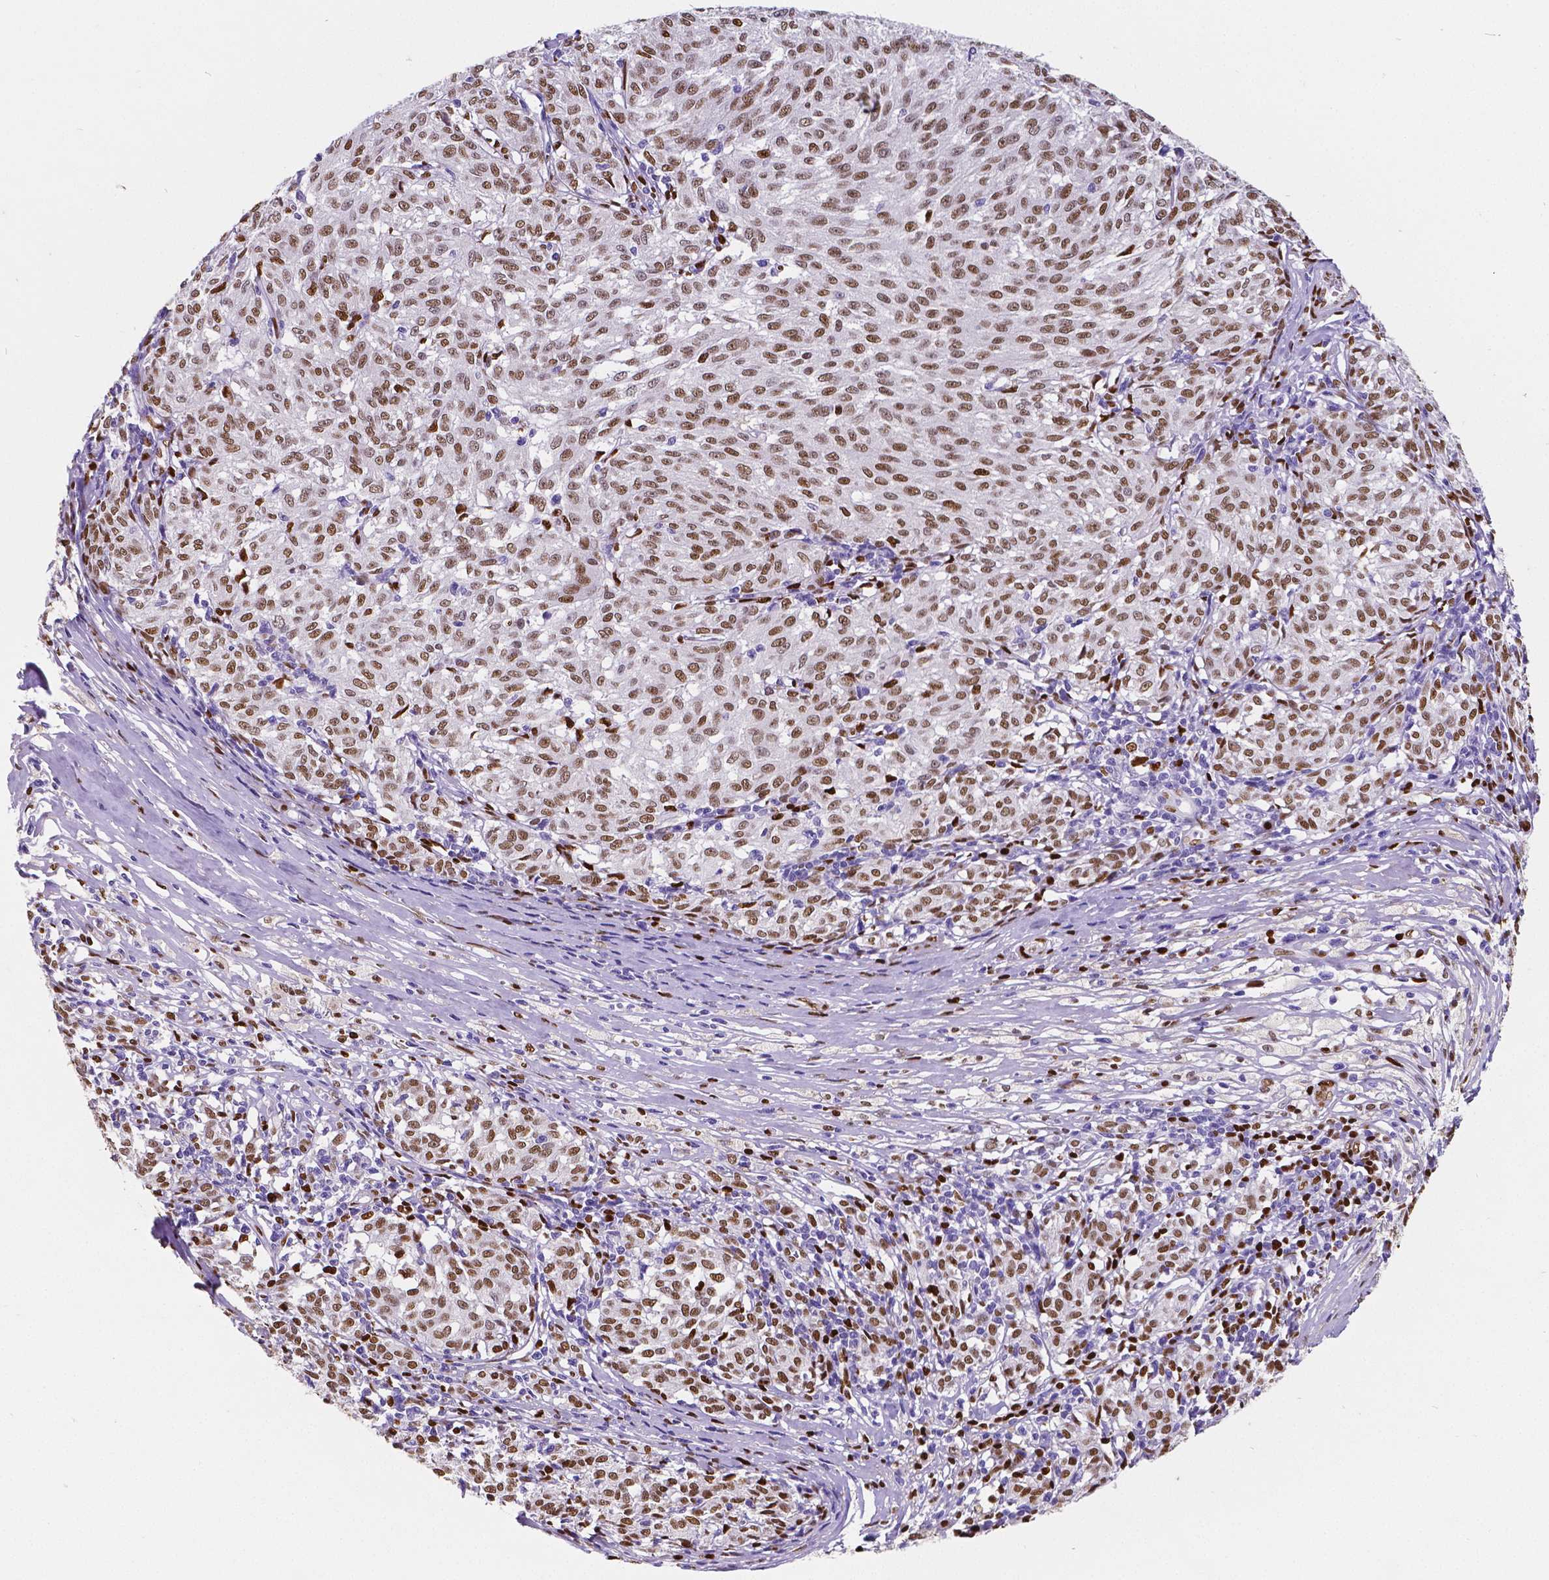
{"staining": {"intensity": "moderate", "quantity": ">75%", "location": "nuclear"}, "tissue": "melanoma", "cell_type": "Tumor cells", "image_type": "cancer", "snomed": [{"axis": "morphology", "description": "Malignant melanoma, NOS"}, {"axis": "topography", "description": "Skin"}], "caption": "The histopathology image shows immunohistochemical staining of malignant melanoma. There is moderate nuclear positivity is identified in approximately >75% of tumor cells. The protein is shown in brown color, while the nuclei are stained blue.", "gene": "MEF2C", "patient": {"sex": "female", "age": 72}}